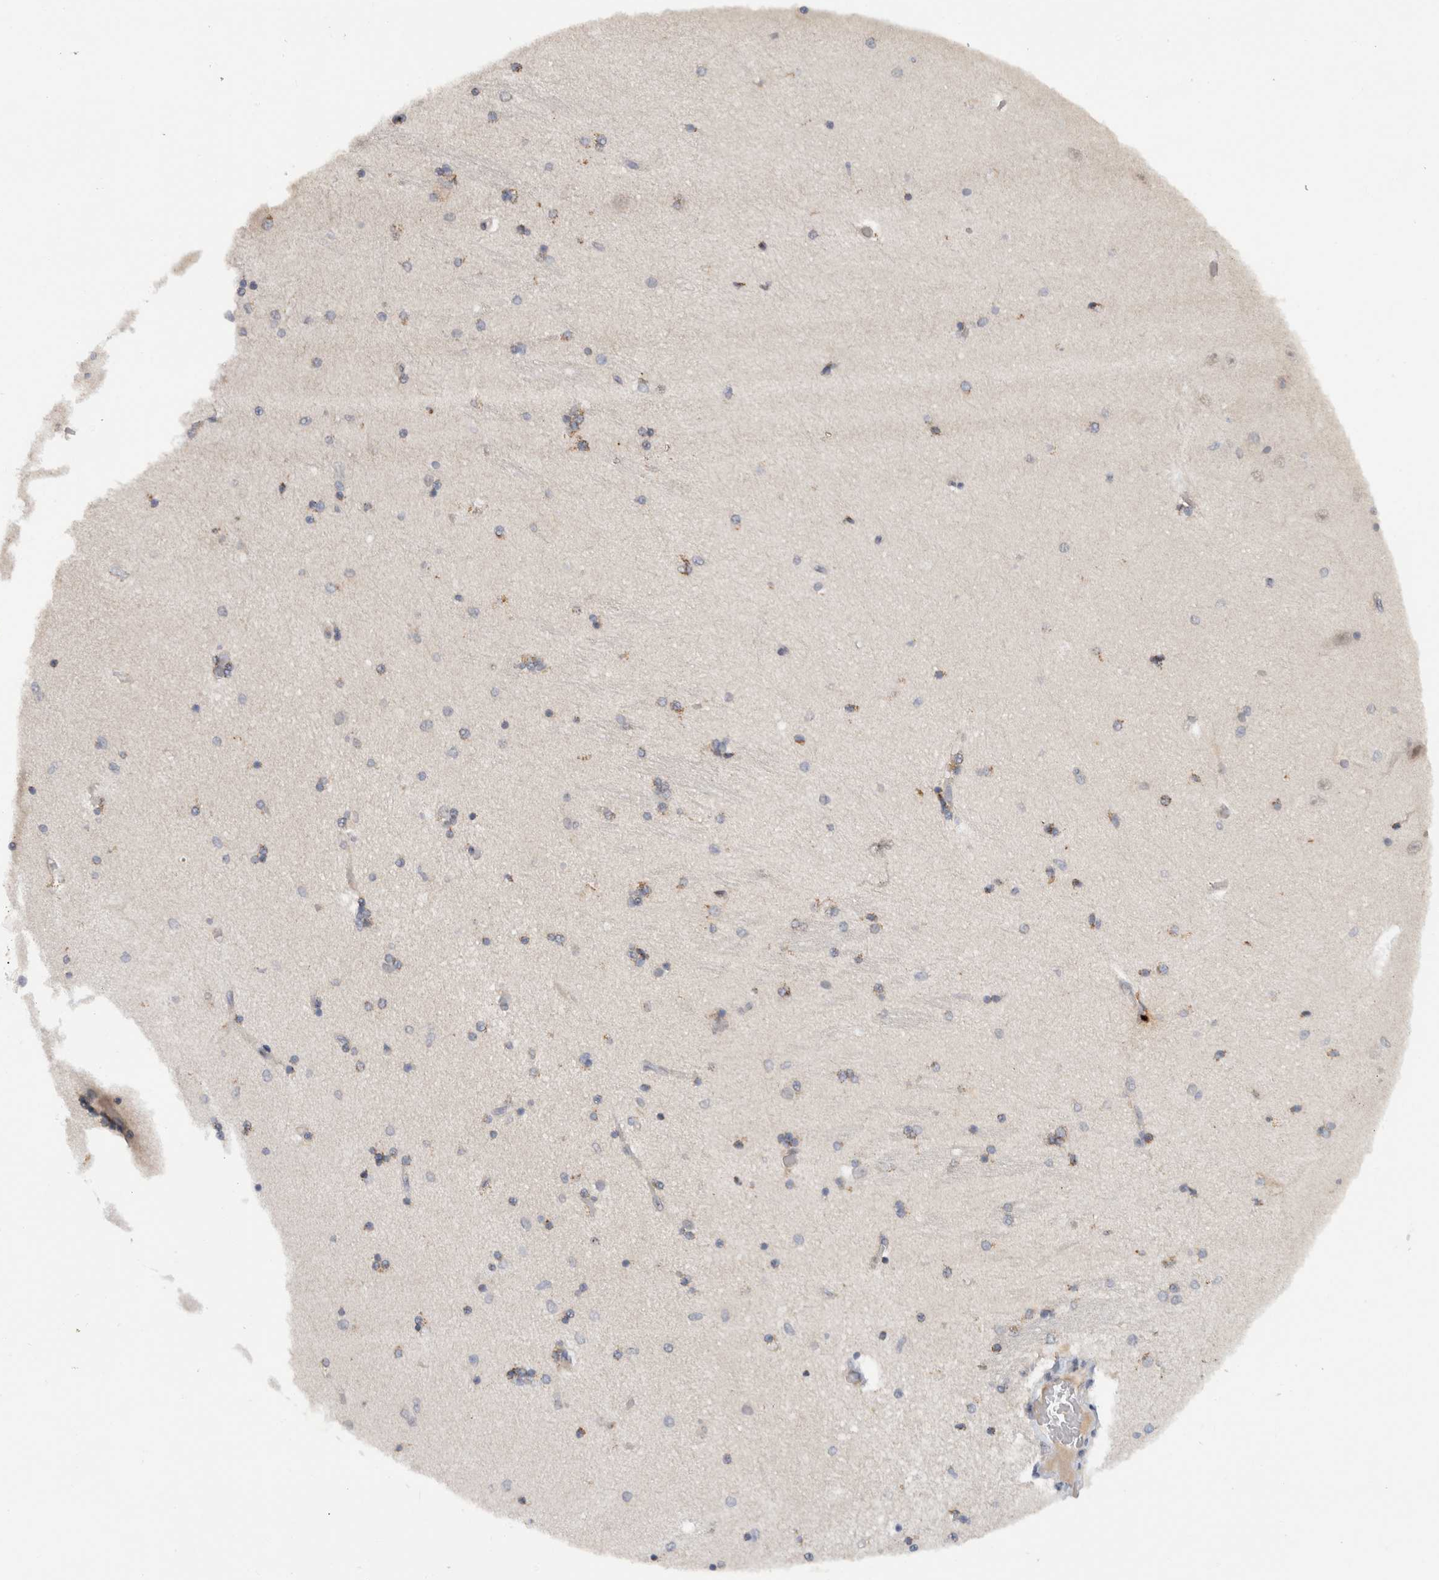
{"staining": {"intensity": "moderate", "quantity": "<25%", "location": "cytoplasmic/membranous"}, "tissue": "hippocampus", "cell_type": "Glial cells", "image_type": "normal", "snomed": [{"axis": "morphology", "description": "Normal tissue, NOS"}, {"axis": "topography", "description": "Hippocampus"}], "caption": "Glial cells exhibit low levels of moderate cytoplasmic/membranous expression in approximately <25% of cells in normal human hippocampus. Ihc stains the protein in brown and the nuclei are stained blue.", "gene": "CMC2", "patient": {"sex": "female", "age": 54}}